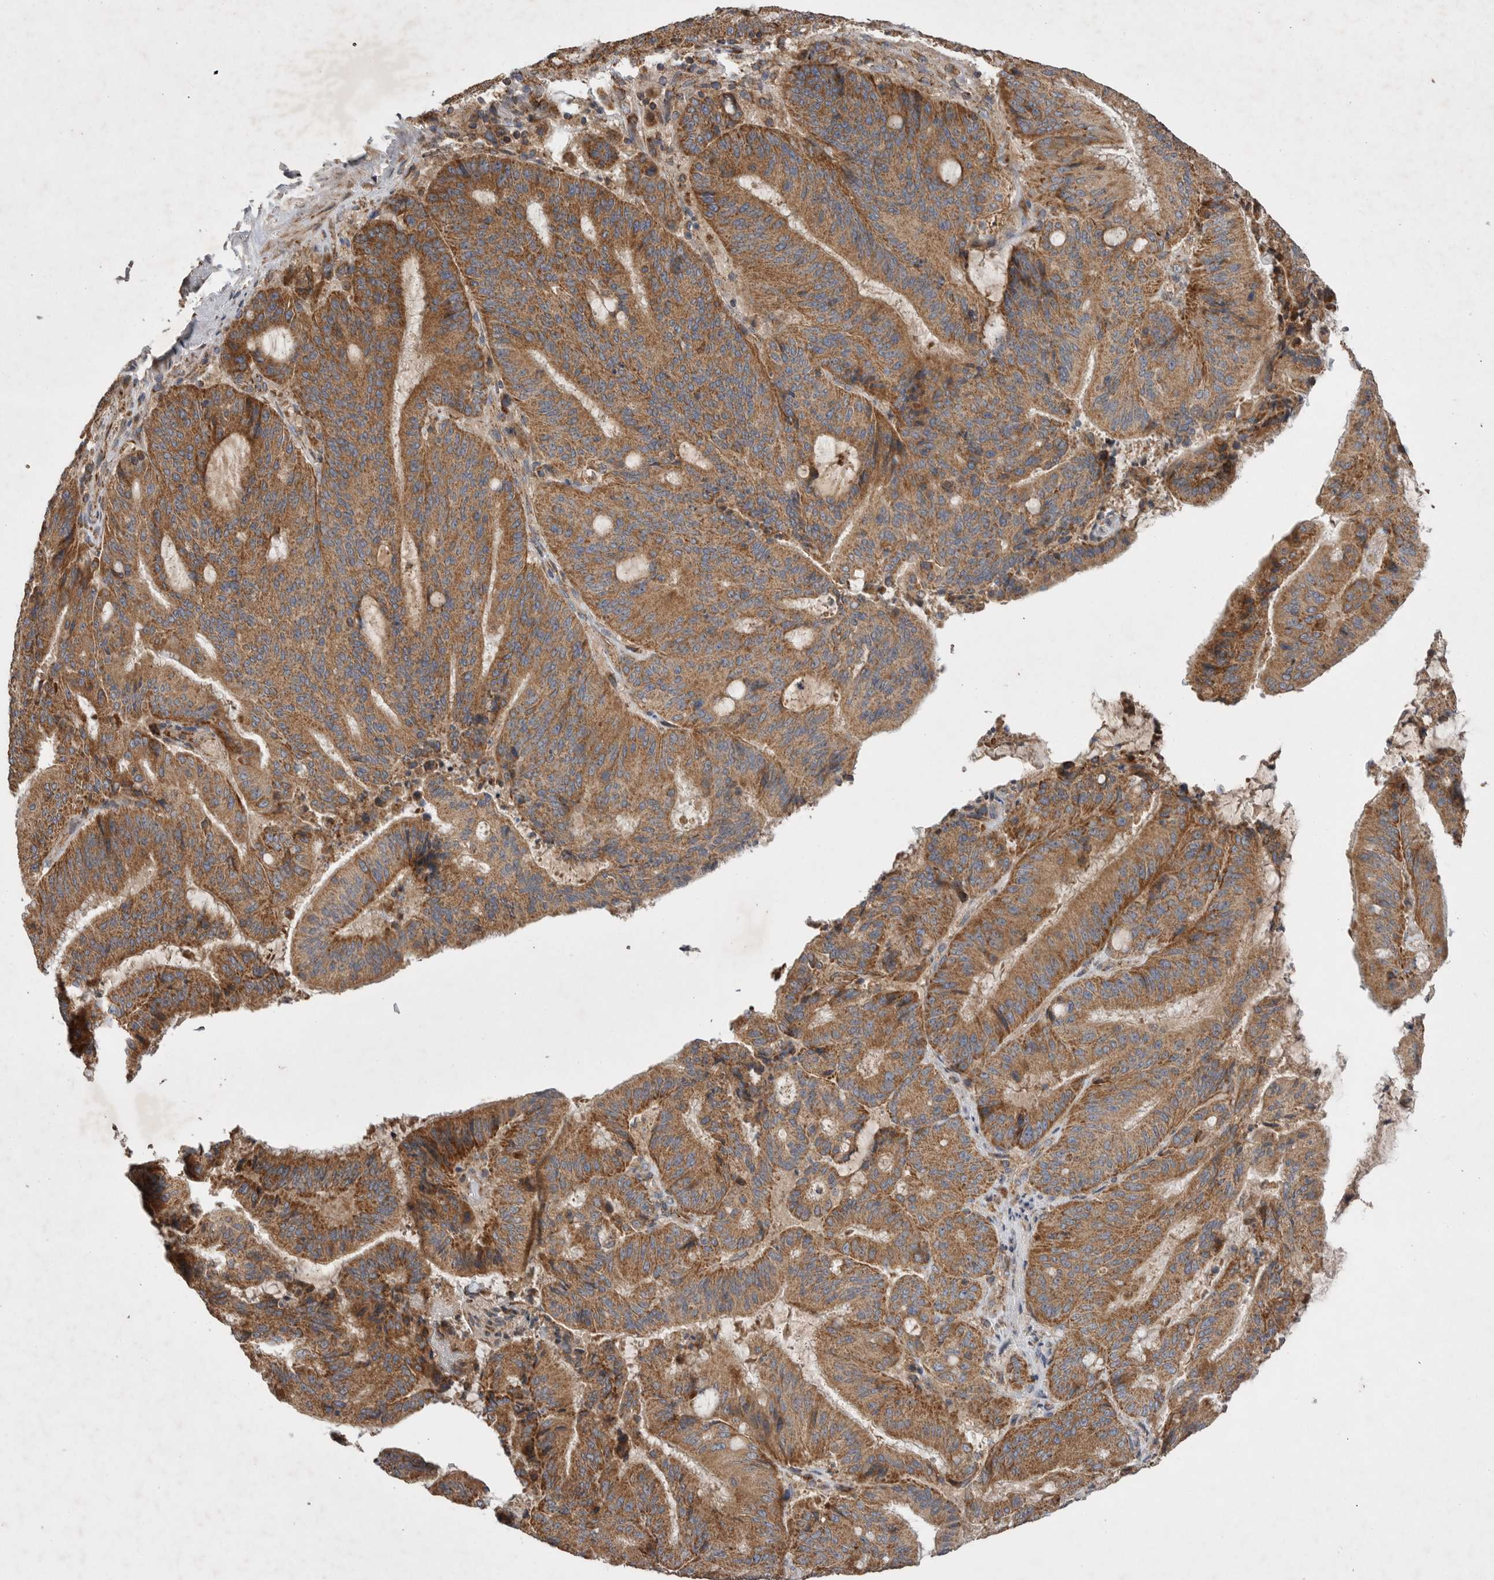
{"staining": {"intensity": "moderate", "quantity": ">75%", "location": "cytoplasmic/membranous"}, "tissue": "liver cancer", "cell_type": "Tumor cells", "image_type": "cancer", "snomed": [{"axis": "morphology", "description": "Normal tissue, NOS"}, {"axis": "morphology", "description": "Cholangiocarcinoma"}, {"axis": "topography", "description": "Liver"}, {"axis": "topography", "description": "Peripheral nerve tissue"}], "caption": "Liver cancer (cholangiocarcinoma) stained with DAB immunohistochemistry (IHC) displays medium levels of moderate cytoplasmic/membranous expression in about >75% of tumor cells. (Brightfield microscopy of DAB IHC at high magnification).", "gene": "KIF21B", "patient": {"sex": "female", "age": 73}}